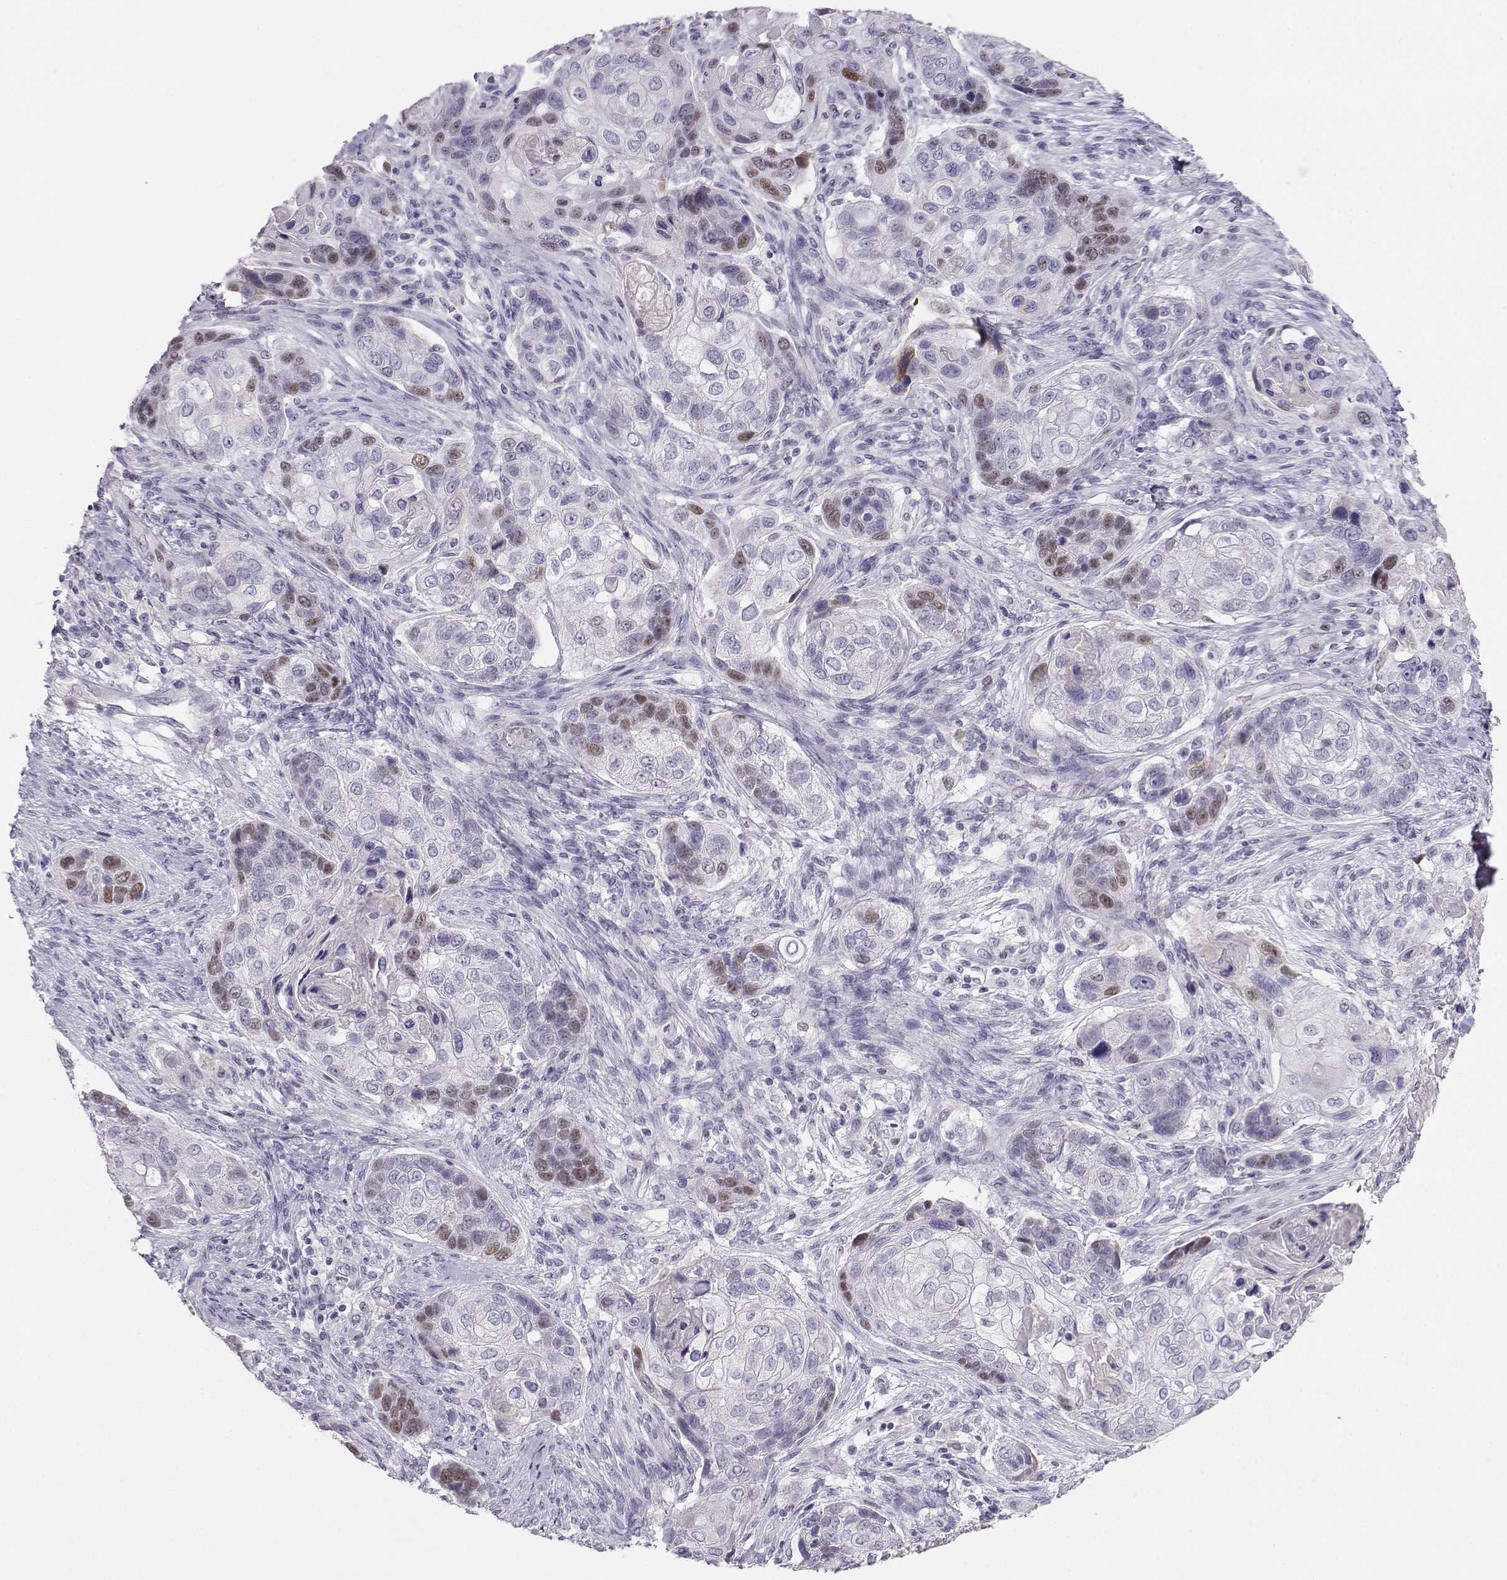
{"staining": {"intensity": "moderate", "quantity": "<25%", "location": "nuclear"}, "tissue": "lung cancer", "cell_type": "Tumor cells", "image_type": "cancer", "snomed": [{"axis": "morphology", "description": "Squamous cell carcinoma, NOS"}, {"axis": "topography", "description": "Lung"}], "caption": "High-magnification brightfield microscopy of lung squamous cell carcinoma stained with DAB (brown) and counterstained with hematoxylin (blue). tumor cells exhibit moderate nuclear positivity is seen in approximately<25% of cells.", "gene": "OPN5", "patient": {"sex": "male", "age": 69}}